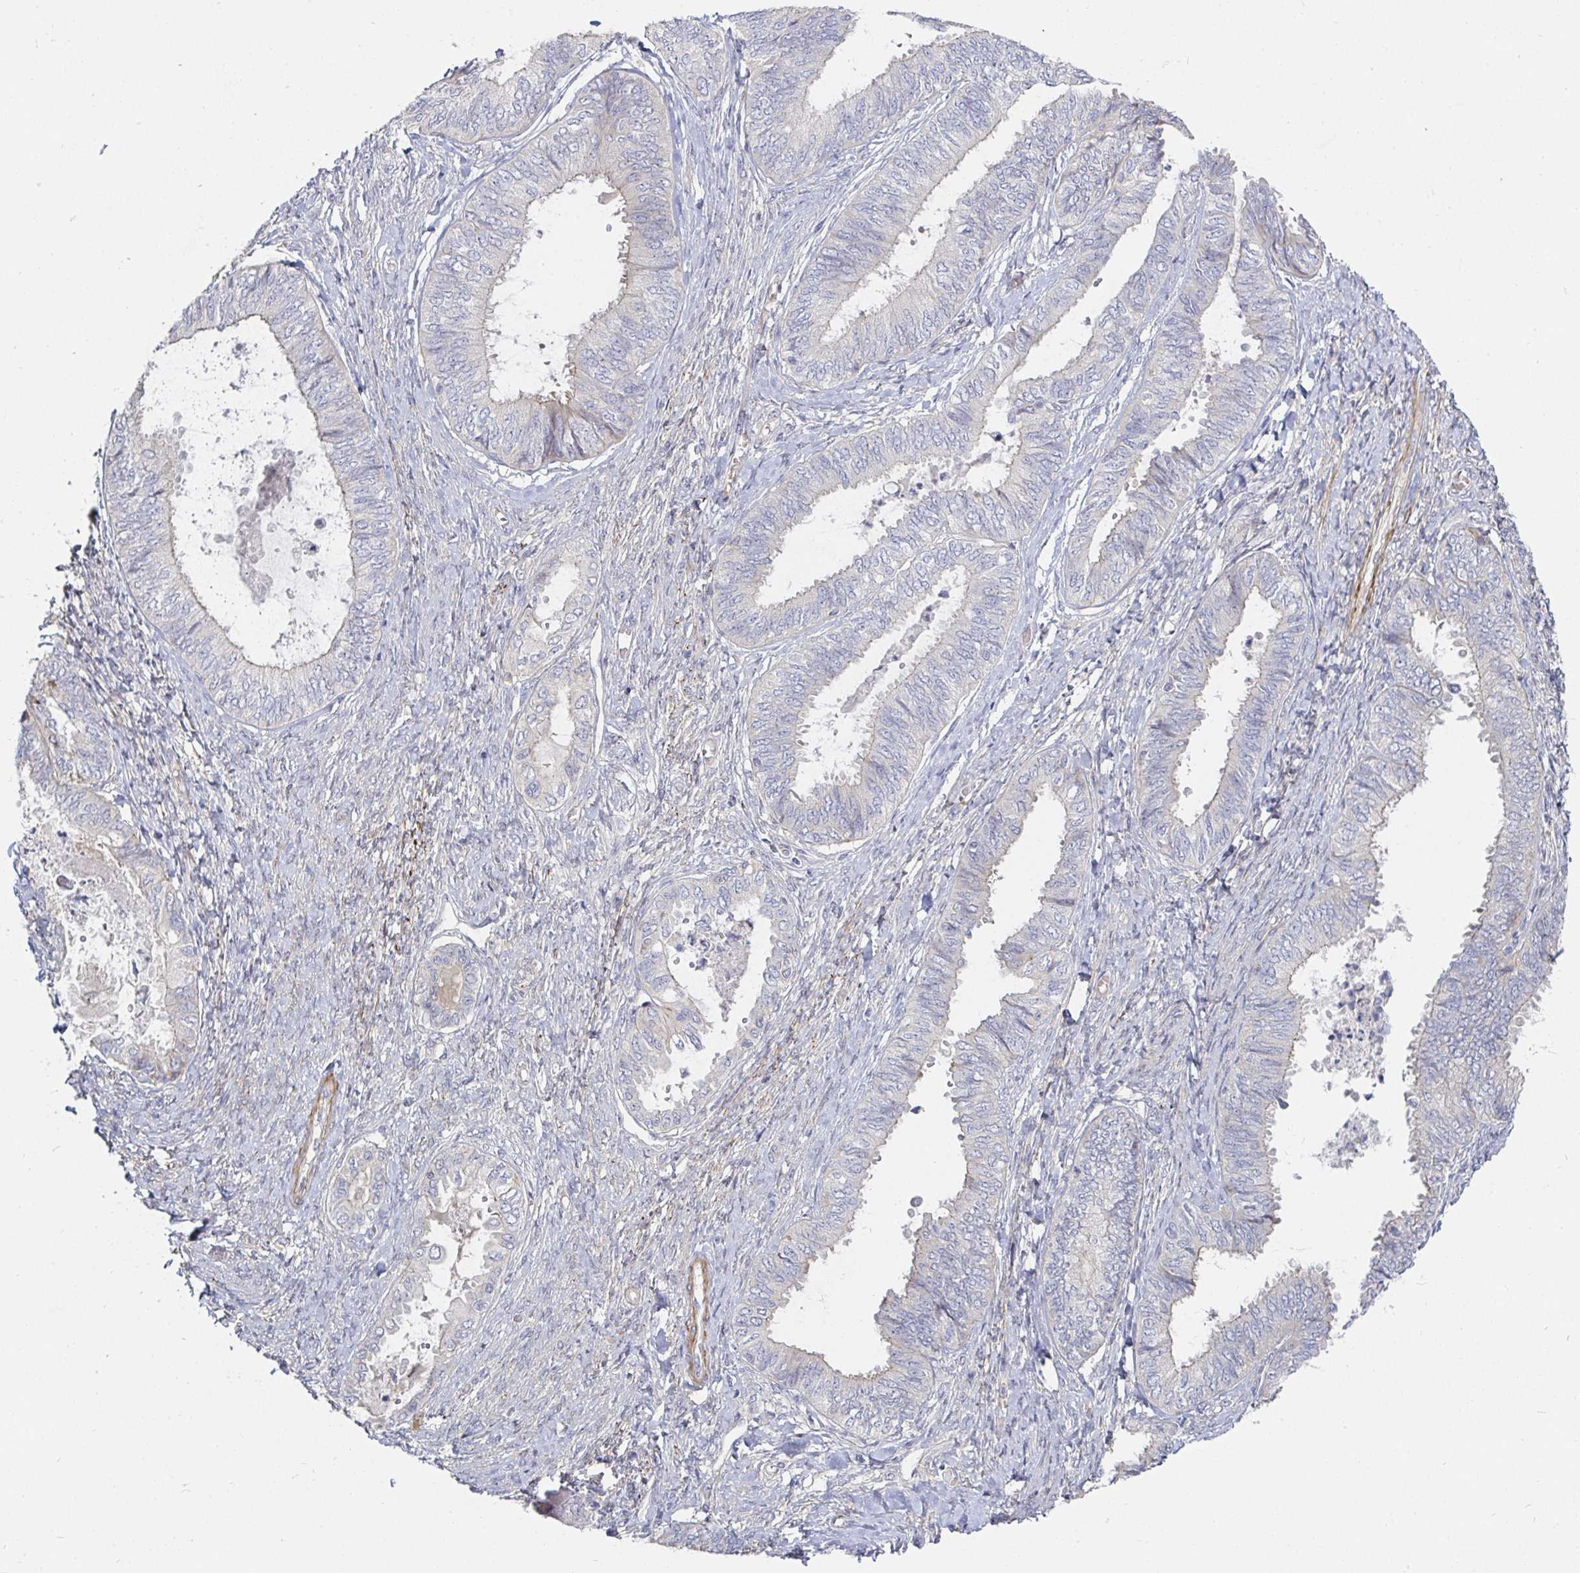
{"staining": {"intensity": "negative", "quantity": "none", "location": "none"}, "tissue": "ovarian cancer", "cell_type": "Tumor cells", "image_type": "cancer", "snomed": [{"axis": "morphology", "description": "Carcinoma, endometroid"}, {"axis": "topography", "description": "Ovary"}], "caption": "IHC micrograph of human ovarian endometroid carcinoma stained for a protein (brown), which reveals no expression in tumor cells.", "gene": "SSH2", "patient": {"sex": "female", "age": 70}}